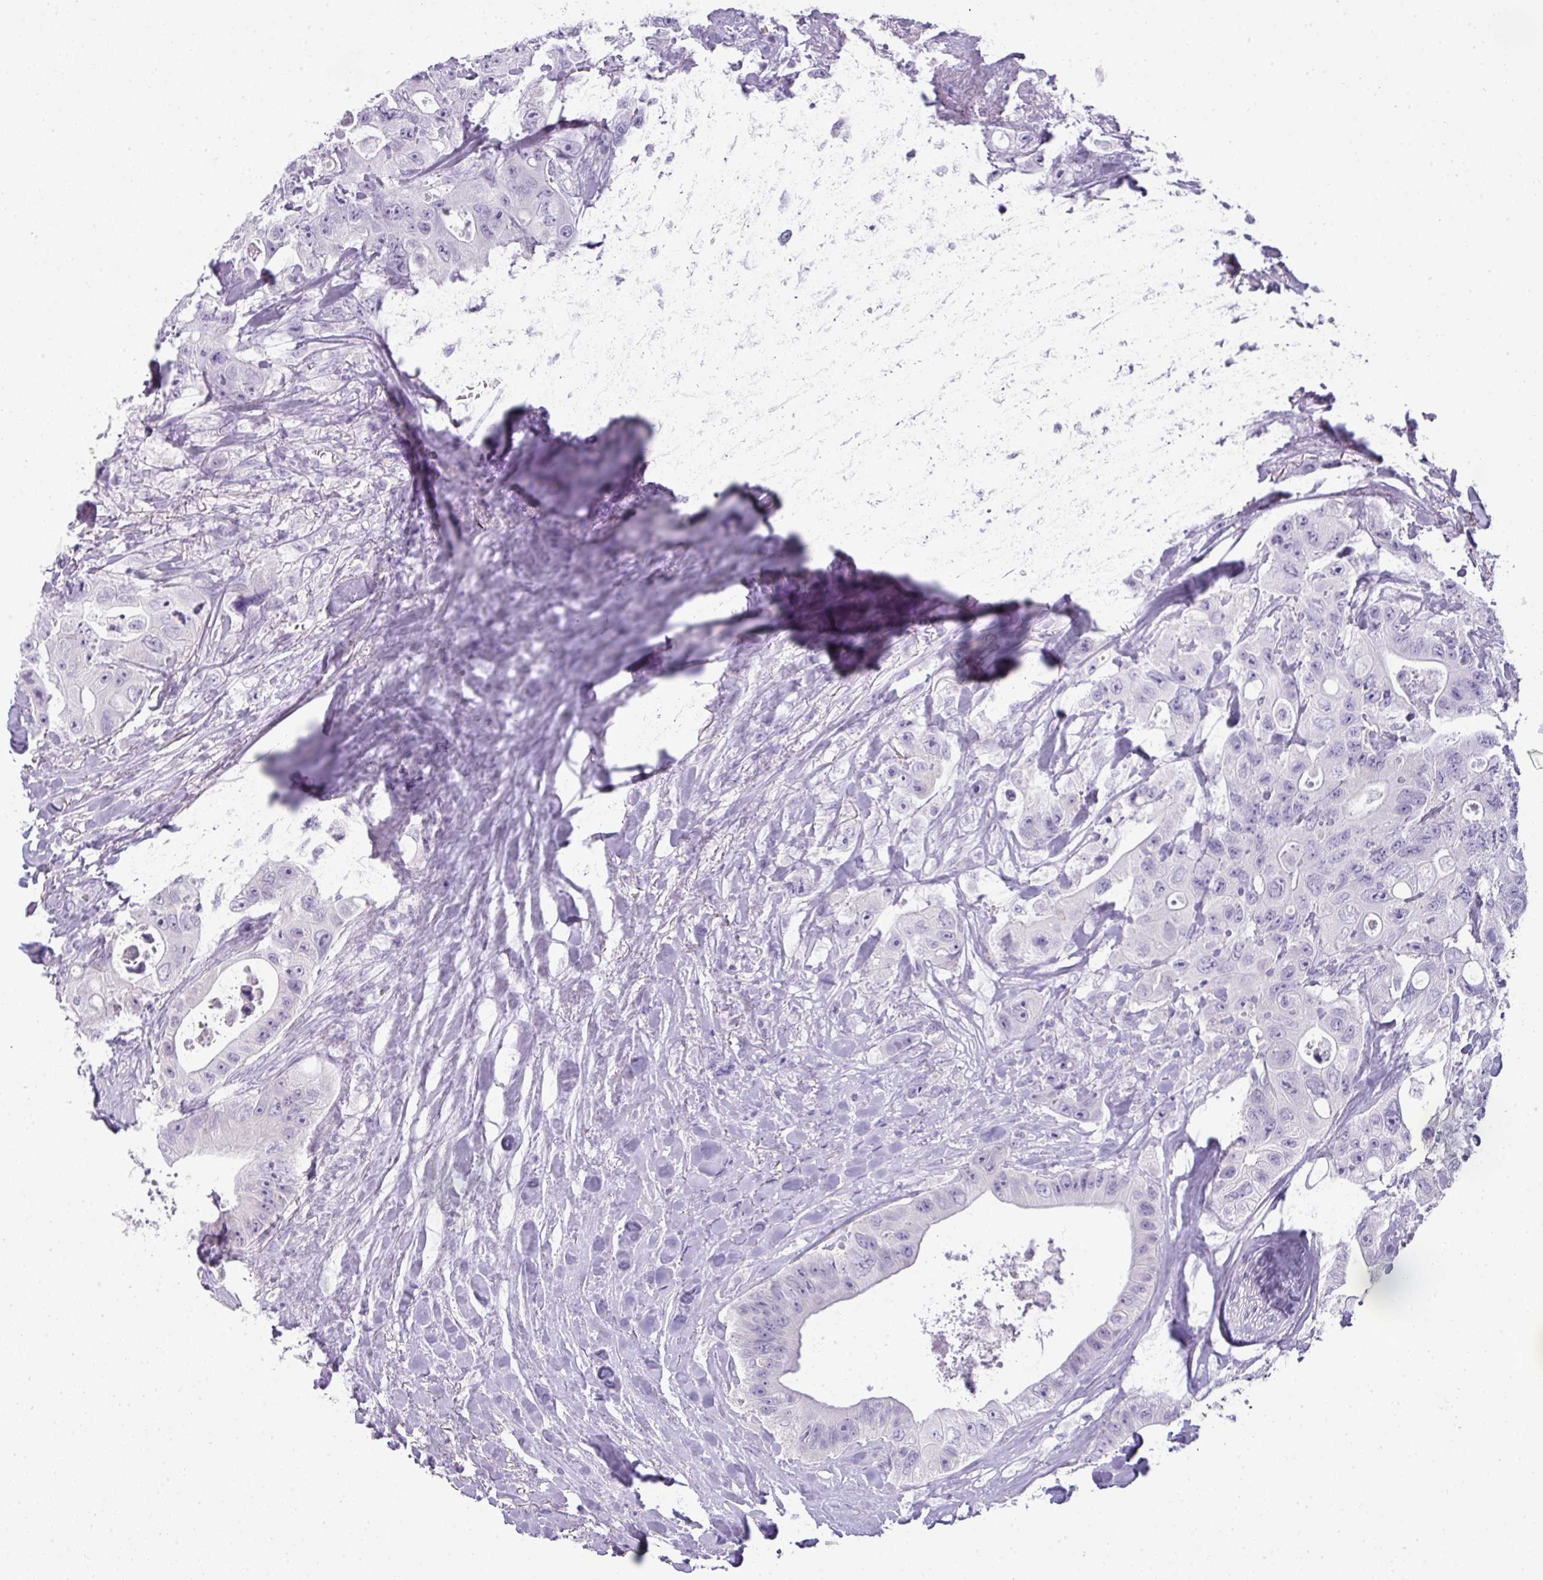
{"staining": {"intensity": "negative", "quantity": "none", "location": "none"}, "tissue": "colorectal cancer", "cell_type": "Tumor cells", "image_type": "cancer", "snomed": [{"axis": "morphology", "description": "Adenocarcinoma, NOS"}, {"axis": "topography", "description": "Colon"}], "caption": "This is a micrograph of immunohistochemistry (IHC) staining of colorectal cancer, which shows no staining in tumor cells.", "gene": "RBMY1F", "patient": {"sex": "female", "age": 46}}